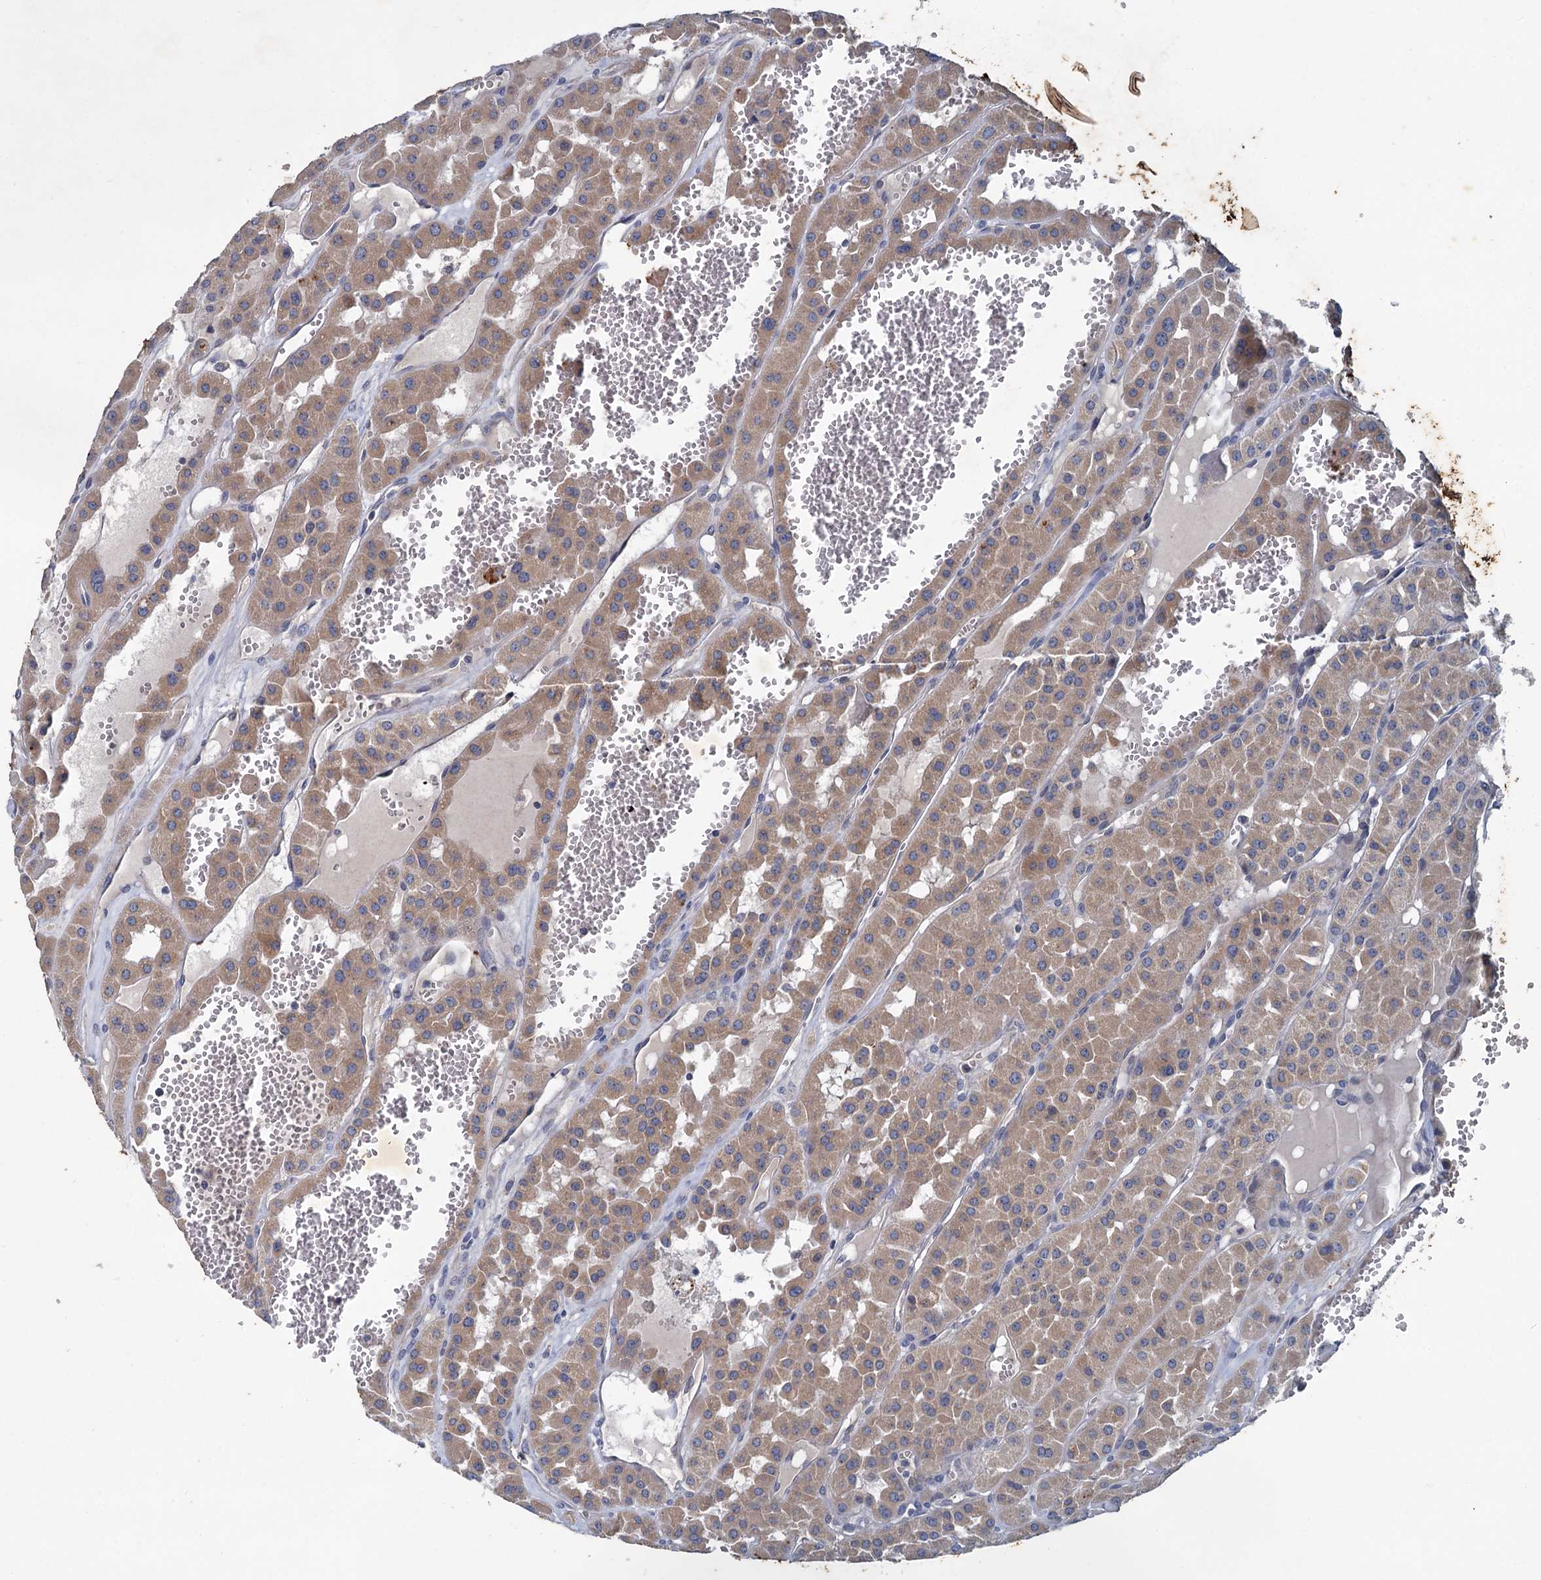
{"staining": {"intensity": "moderate", "quantity": ">75%", "location": "cytoplasmic/membranous"}, "tissue": "renal cancer", "cell_type": "Tumor cells", "image_type": "cancer", "snomed": [{"axis": "morphology", "description": "Carcinoma, NOS"}, {"axis": "topography", "description": "Kidney"}], "caption": "Renal cancer tissue exhibits moderate cytoplasmic/membranous positivity in about >75% of tumor cells (DAB (3,3'-diaminobenzidine) = brown stain, brightfield microscopy at high magnification).", "gene": "SLC2A7", "patient": {"sex": "female", "age": 75}}